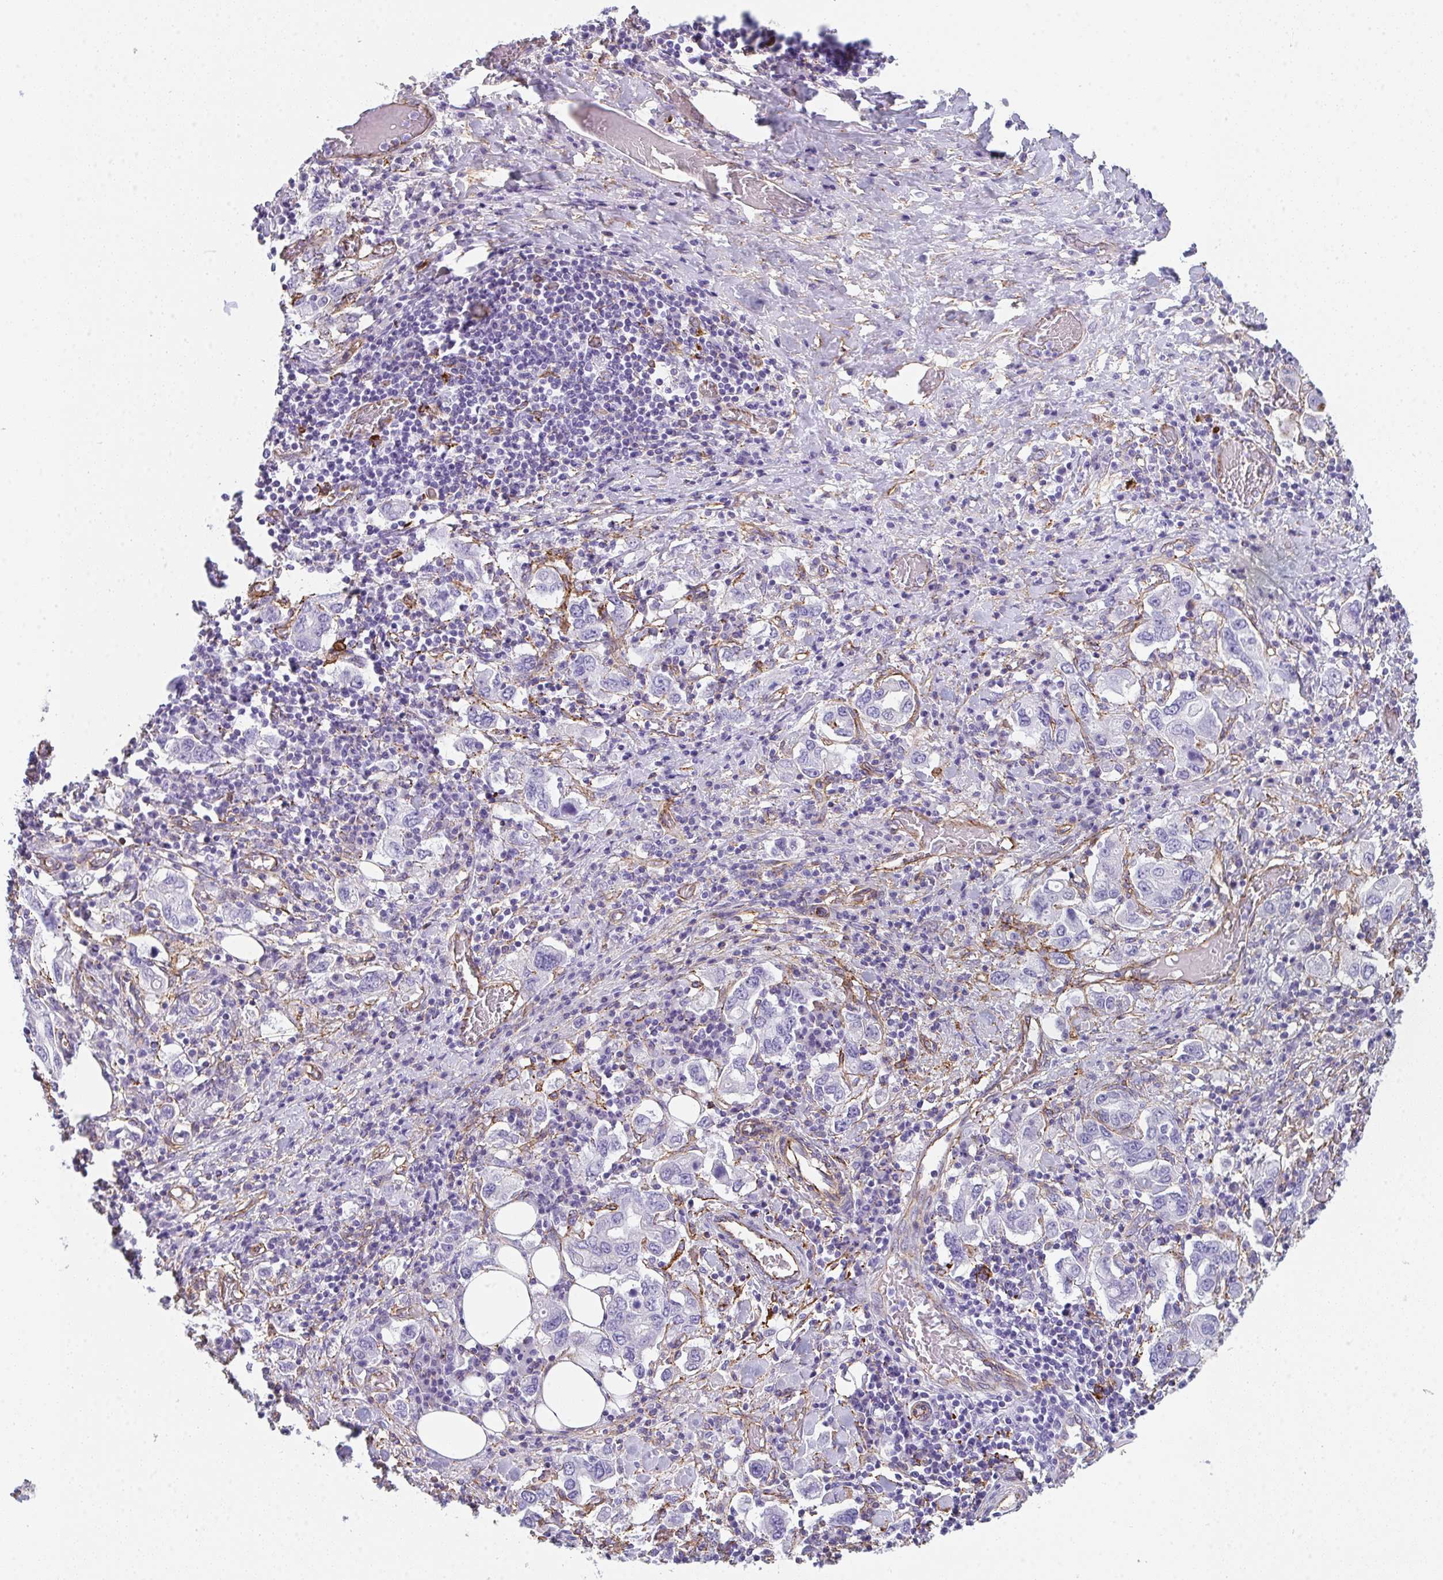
{"staining": {"intensity": "negative", "quantity": "none", "location": "none"}, "tissue": "stomach cancer", "cell_type": "Tumor cells", "image_type": "cancer", "snomed": [{"axis": "morphology", "description": "Adenocarcinoma, NOS"}, {"axis": "topography", "description": "Stomach, upper"}, {"axis": "topography", "description": "Stomach"}], "caption": "Human stomach cancer (adenocarcinoma) stained for a protein using immunohistochemistry demonstrates no staining in tumor cells.", "gene": "DBN1", "patient": {"sex": "male", "age": 62}}